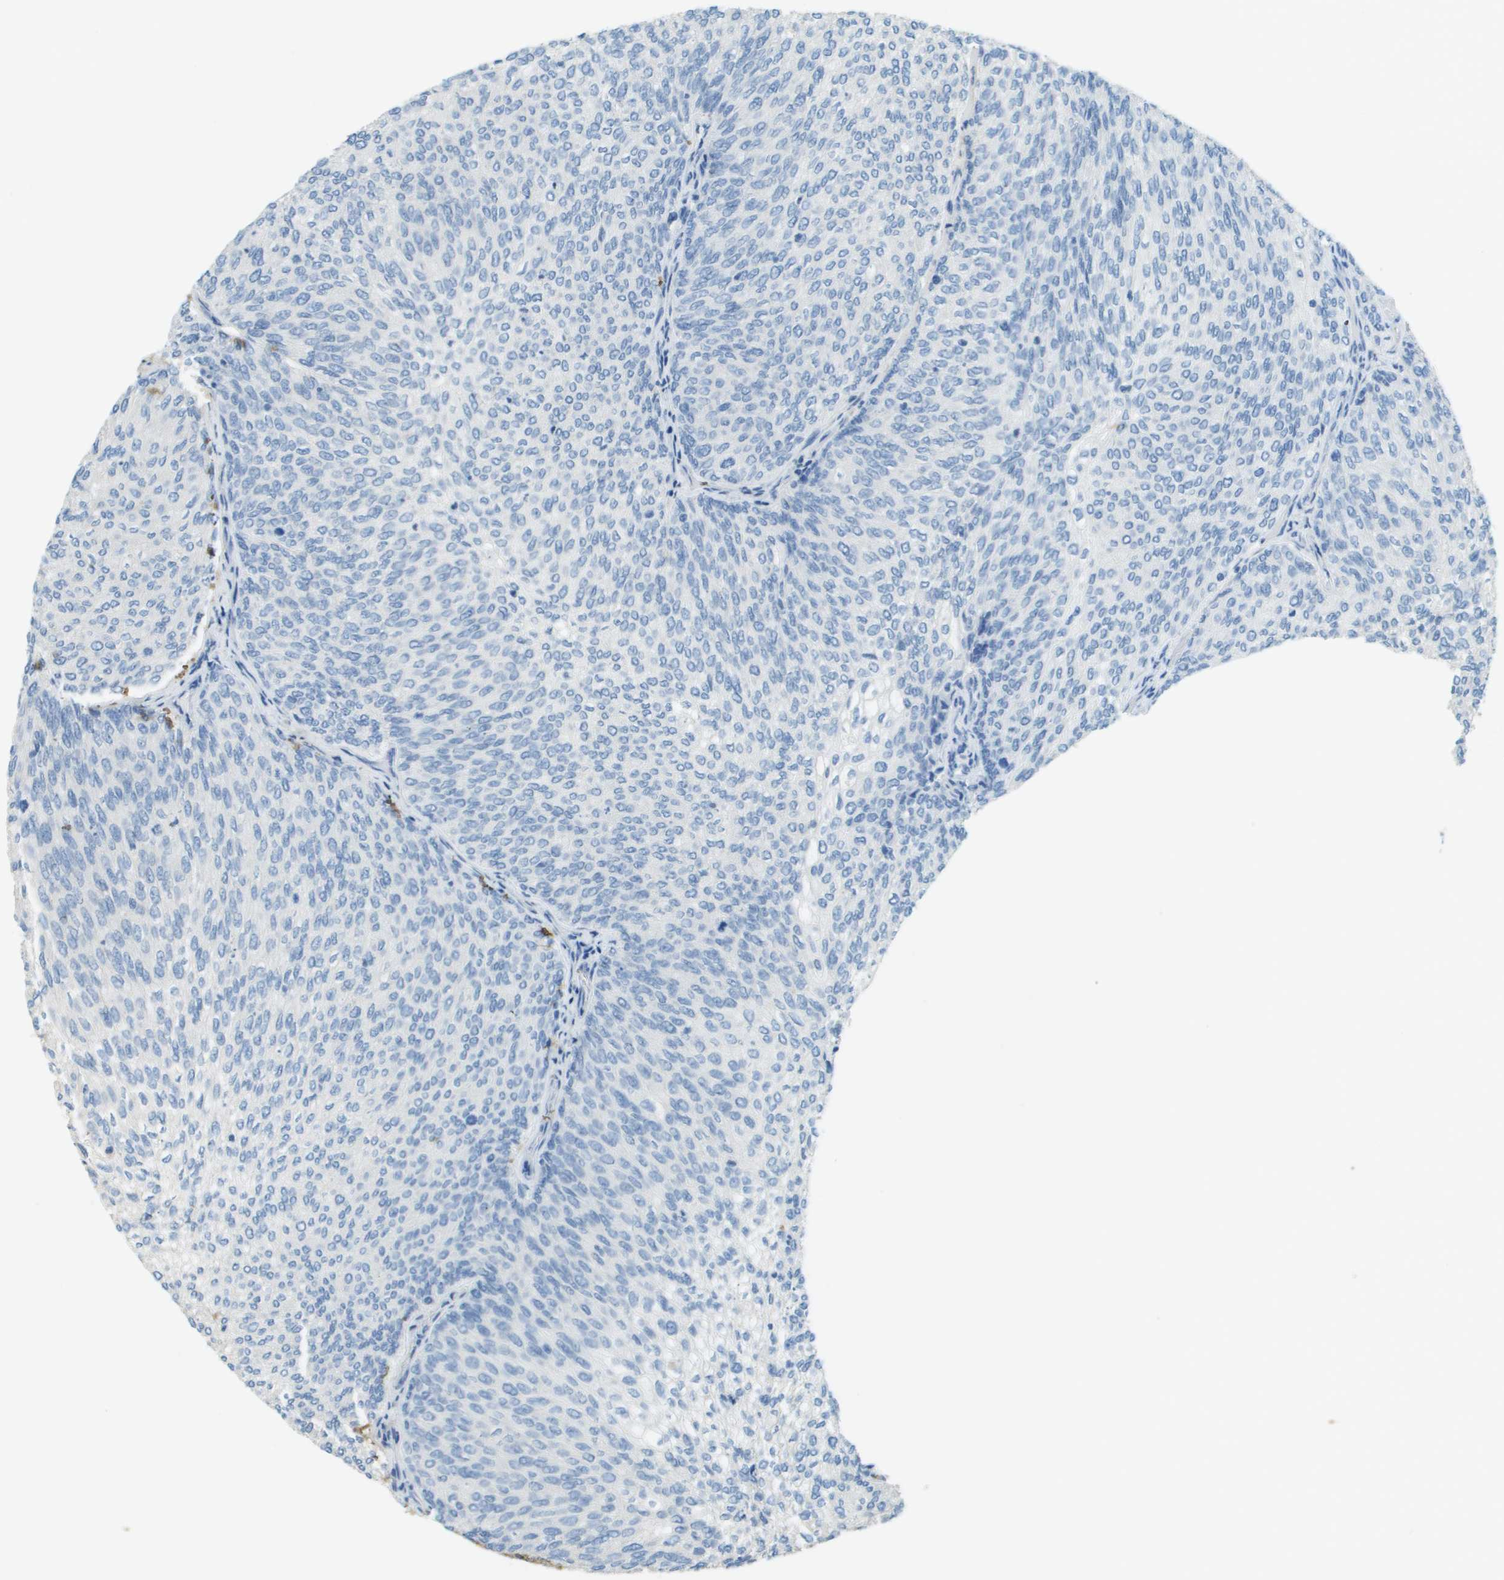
{"staining": {"intensity": "negative", "quantity": "none", "location": "none"}, "tissue": "urothelial cancer", "cell_type": "Tumor cells", "image_type": "cancer", "snomed": [{"axis": "morphology", "description": "Urothelial carcinoma, Low grade"}, {"axis": "topography", "description": "Urinary bladder"}], "caption": "Immunohistochemical staining of human low-grade urothelial carcinoma displays no significant staining in tumor cells.", "gene": "DCN", "patient": {"sex": "female", "age": 79}}